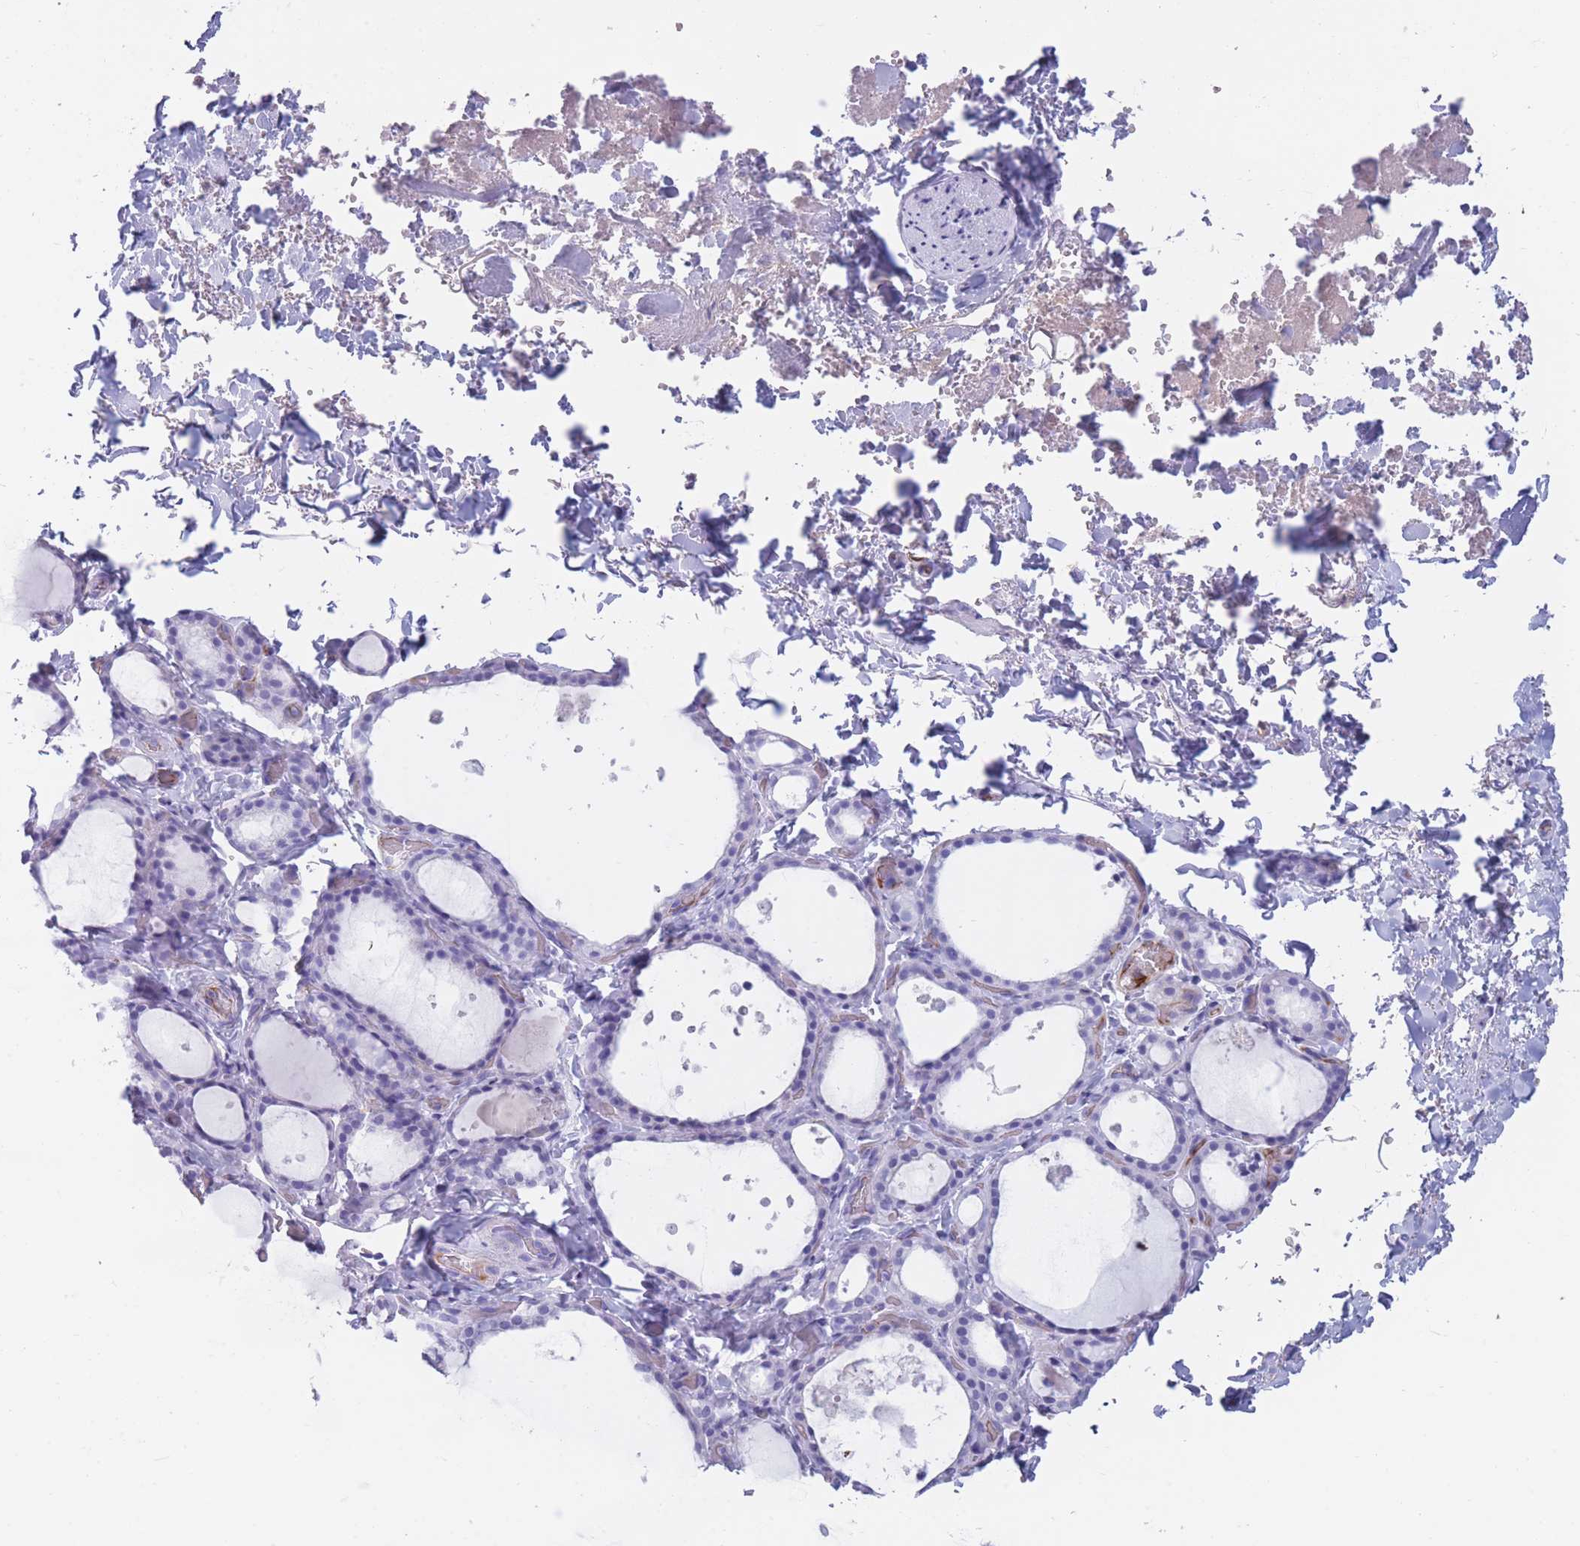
{"staining": {"intensity": "negative", "quantity": "none", "location": "none"}, "tissue": "thyroid gland", "cell_type": "Glandular cells", "image_type": "normal", "snomed": [{"axis": "morphology", "description": "Normal tissue, NOS"}, {"axis": "topography", "description": "Thyroid gland"}], "caption": "The micrograph demonstrates no significant positivity in glandular cells of thyroid gland. Nuclei are stained in blue.", "gene": "TNFSF11", "patient": {"sex": "female", "age": 44}}